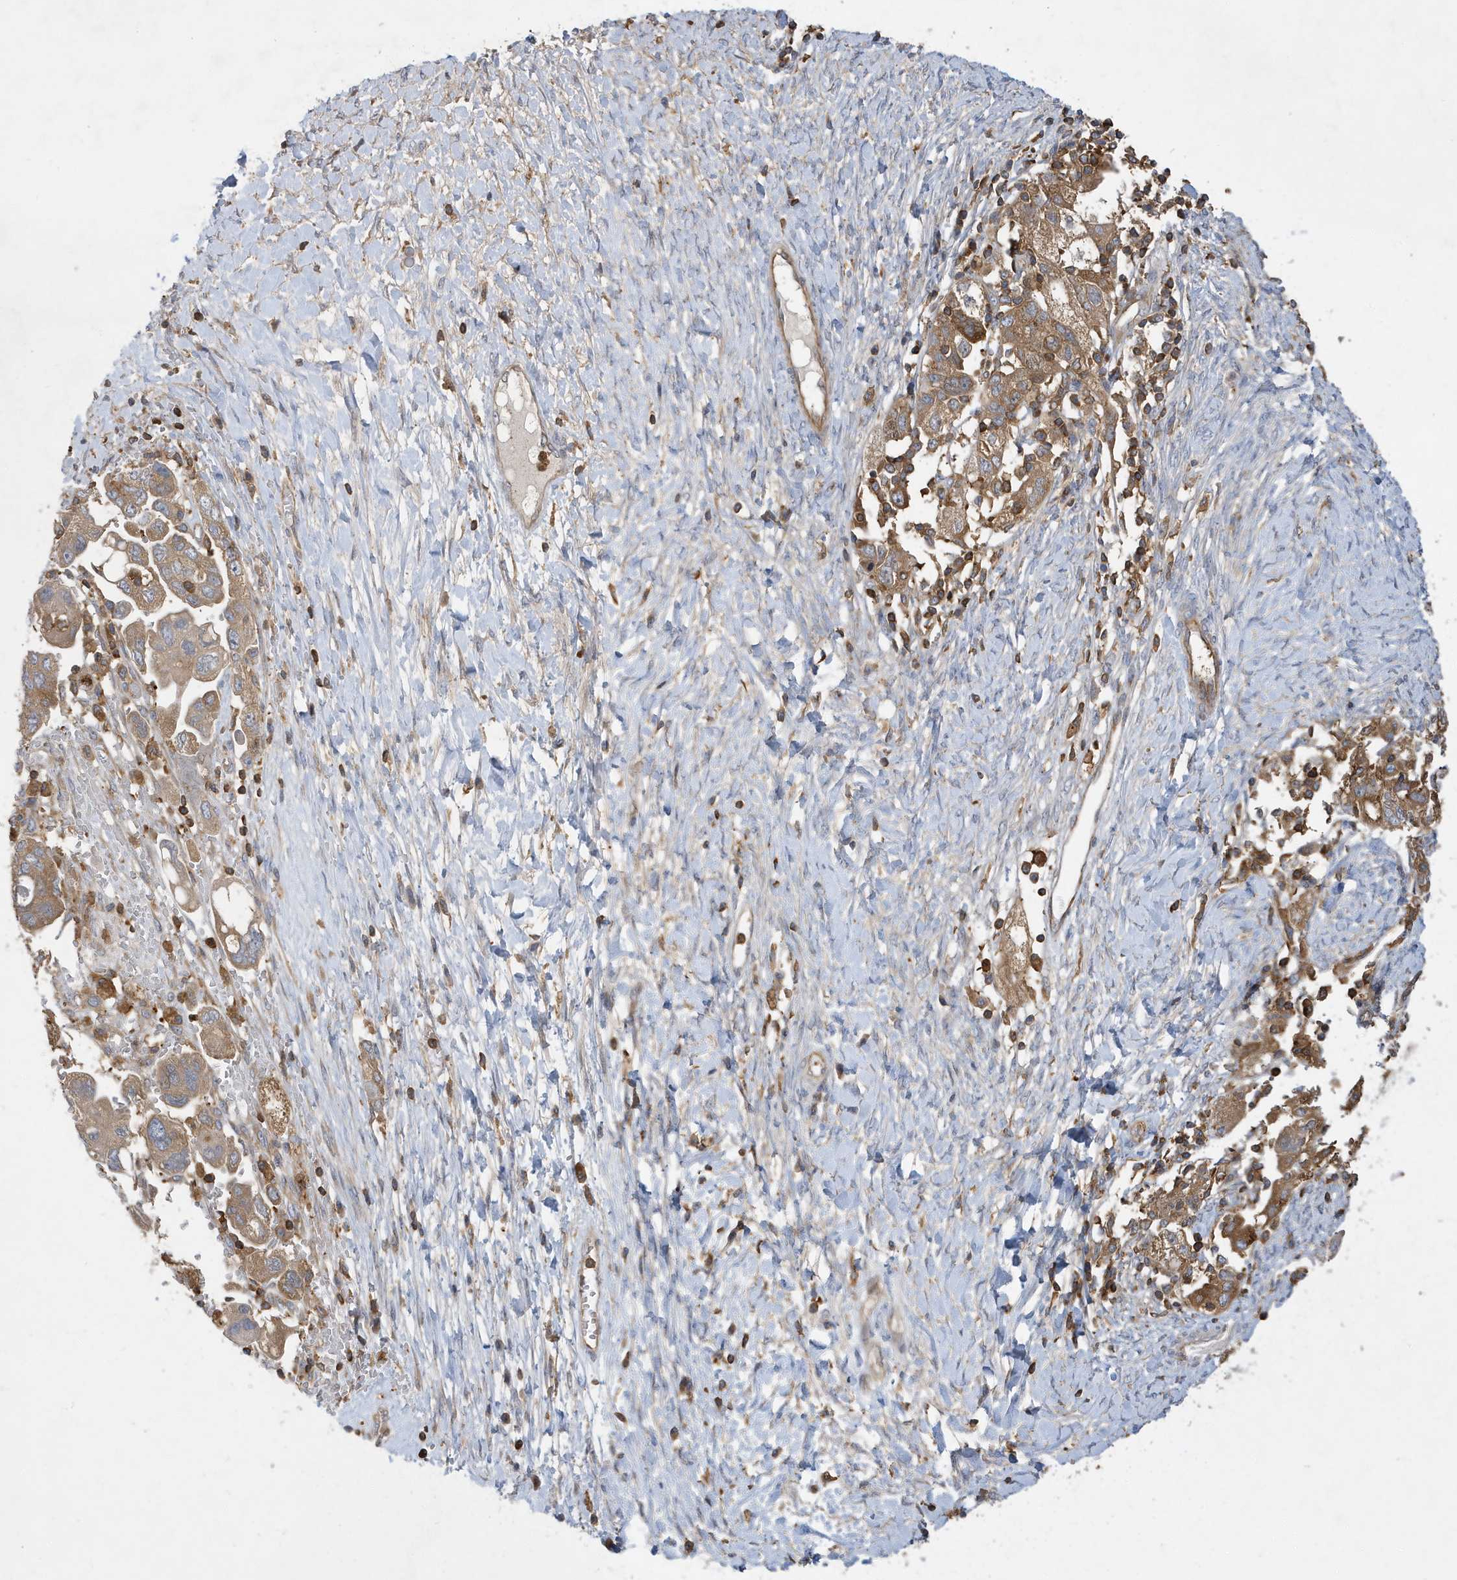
{"staining": {"intensity": "moderate", "quantity": ">75%", "location": "cytoplasmic/membranous"}, "tissue": "ovarian cancer", "cell_type": "Tumor cells", "image_type": "cancer", "snomed": [{"axis": "morphology", "description": "Carcinoma, NOS"}, {"axis": "morphology", "description": "Cystadenocarcinoma, serous, NOS"}, {"axis": "topography", "description": "Ovary"}], "caption": "Protein expression analysis of serous cystadenocarcinoma (ovarian) demonstrates moderate cytoplasmic/membranous expression in approximately >75% of tumor cells.", "gene": "LAPTM4A", "patient": {"sex": "female", "age": 69}}